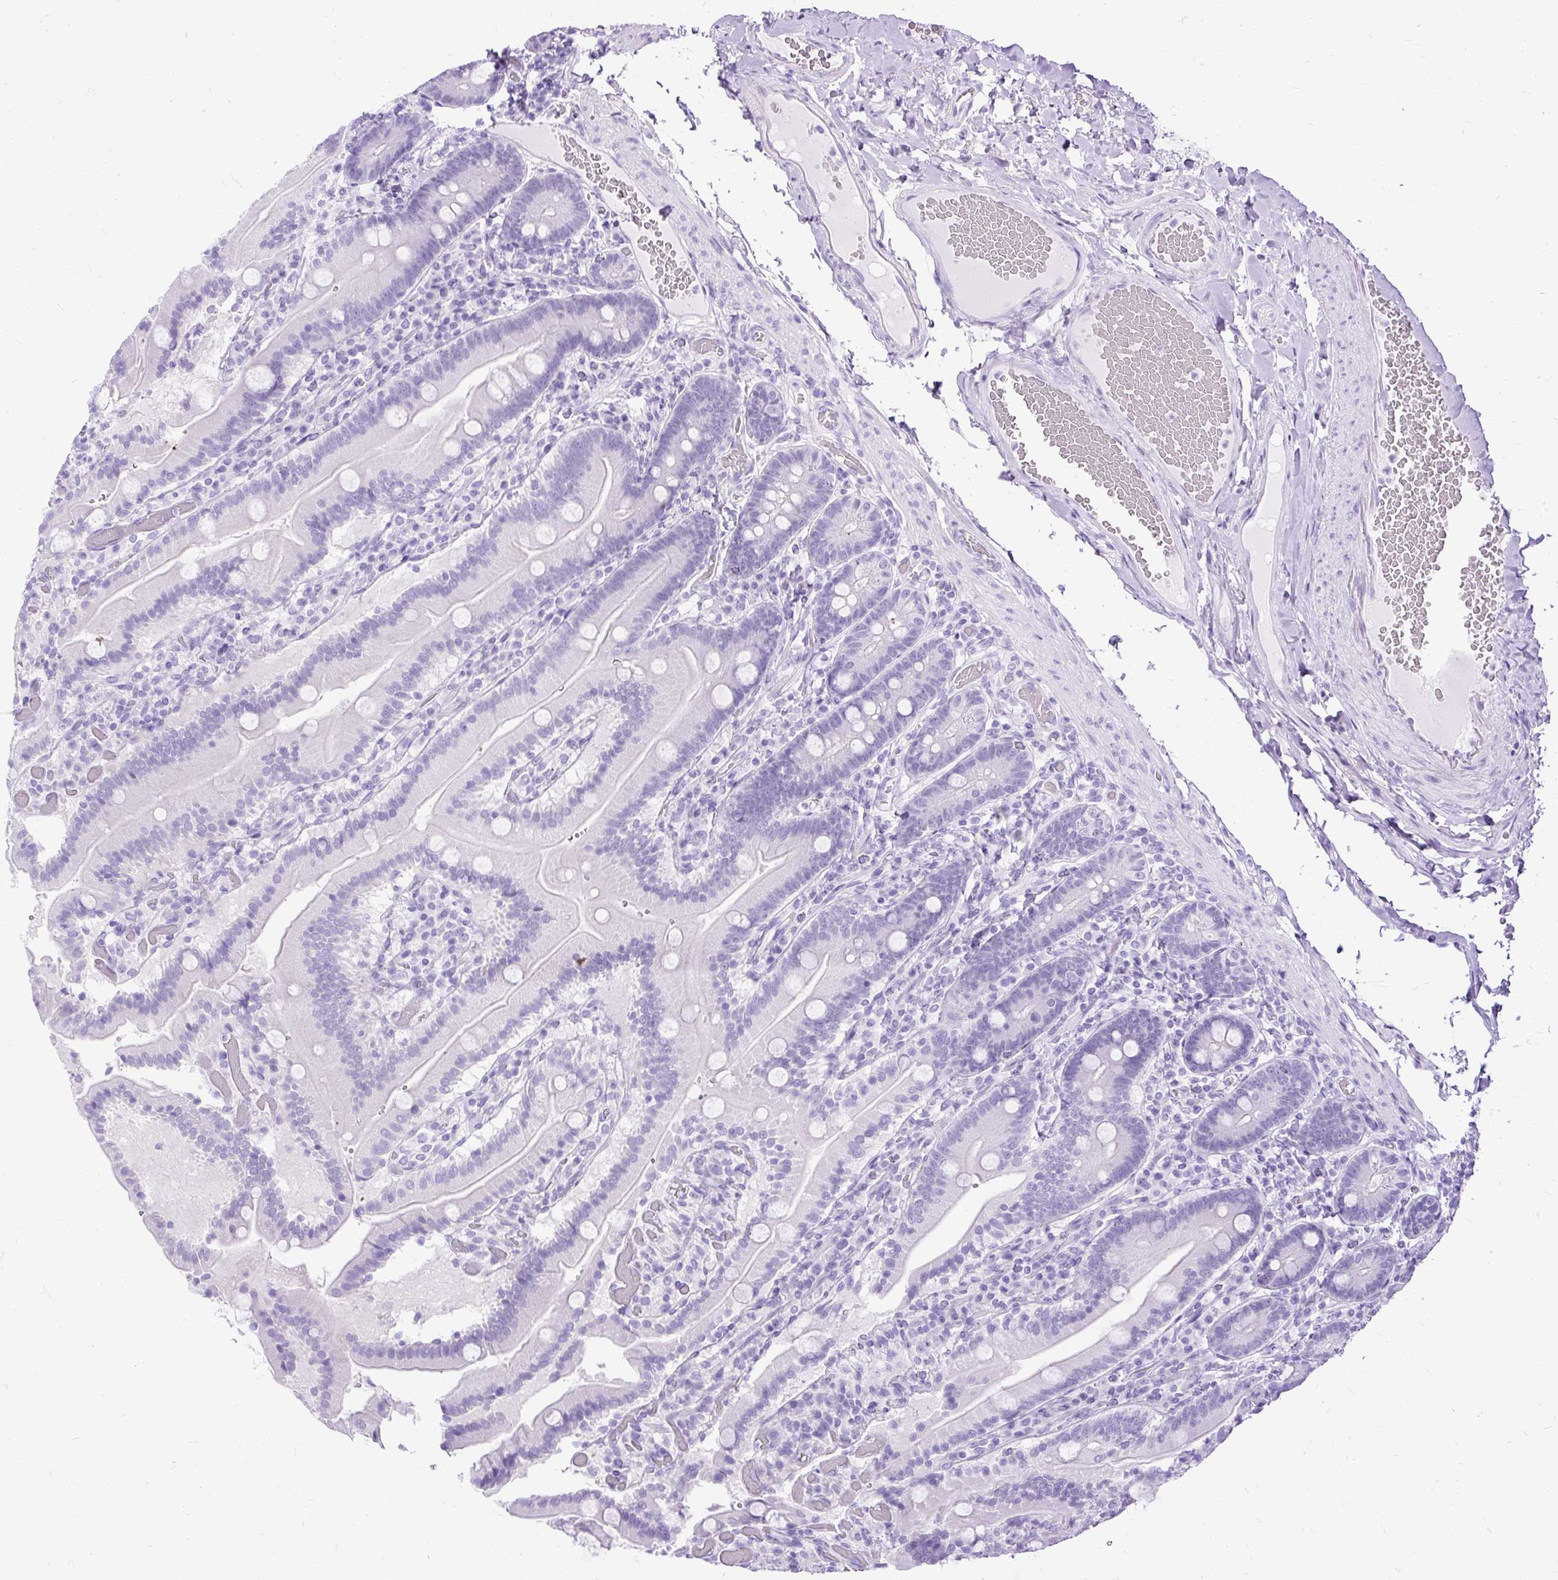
{"staining": {"intensity": "negative", "quantity": "none", "location": "none"}, "tissue": "duodenum", "cell_type": "Glandular cells", "image_type": "normal", "snomed": [{"axis": "morphology", "description": "Normal tissue, NOS"}, {"axis": "topography", "description": "Duodenum"}], "caption": "Unremarkable duodenum was stained to show a protein in brown. There is no significant staining in glandular cells. The staining is performed using DAB (3,3'-diaminobenzidine) brown chromogen with nuclei counter-stained in using hematoxylin.", "gene": "HEY1", "patient": {"sex": "female", "age": 62}}